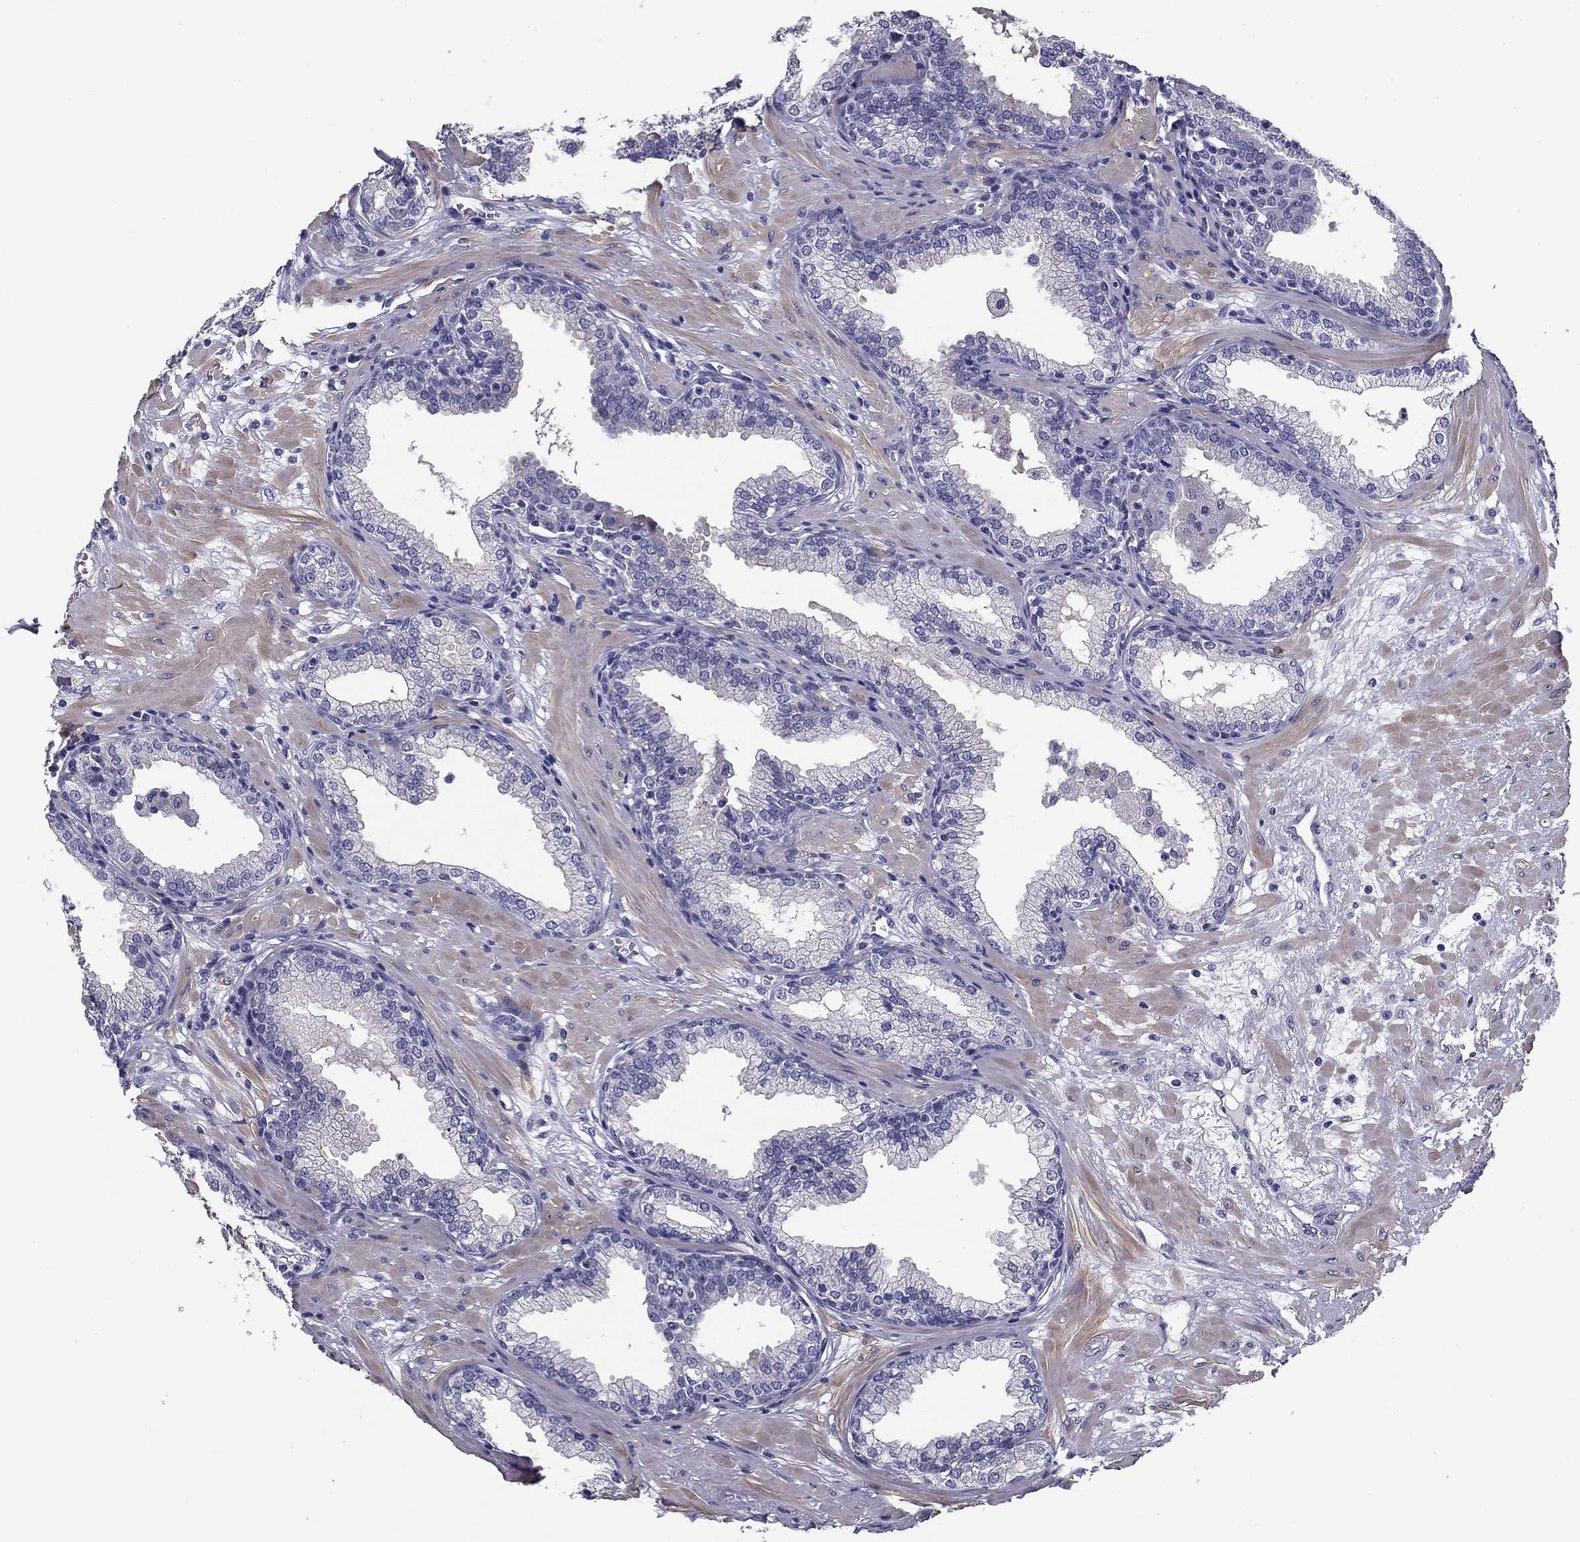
{"staining": {"intensity": "negative", "quantity": "none", "location": "none"}, "tissue": "prostate", "cell_type": "Glandular cells", "image_type": "normal", "snomed": [{"axis": "morphology", "description": "Normal tissue, NOS"}, {"axis": "topography", "description": "Prostate"}], "caption": "Immunohistochemical staining of unremarkable prostate demonstrates no significant positivity in glandular cells. (Brightfield microscopy of DAB immunohistochemistry at high magnification).", "gene": "FLNC", "patient": {"sex": "male", "age": 64}}